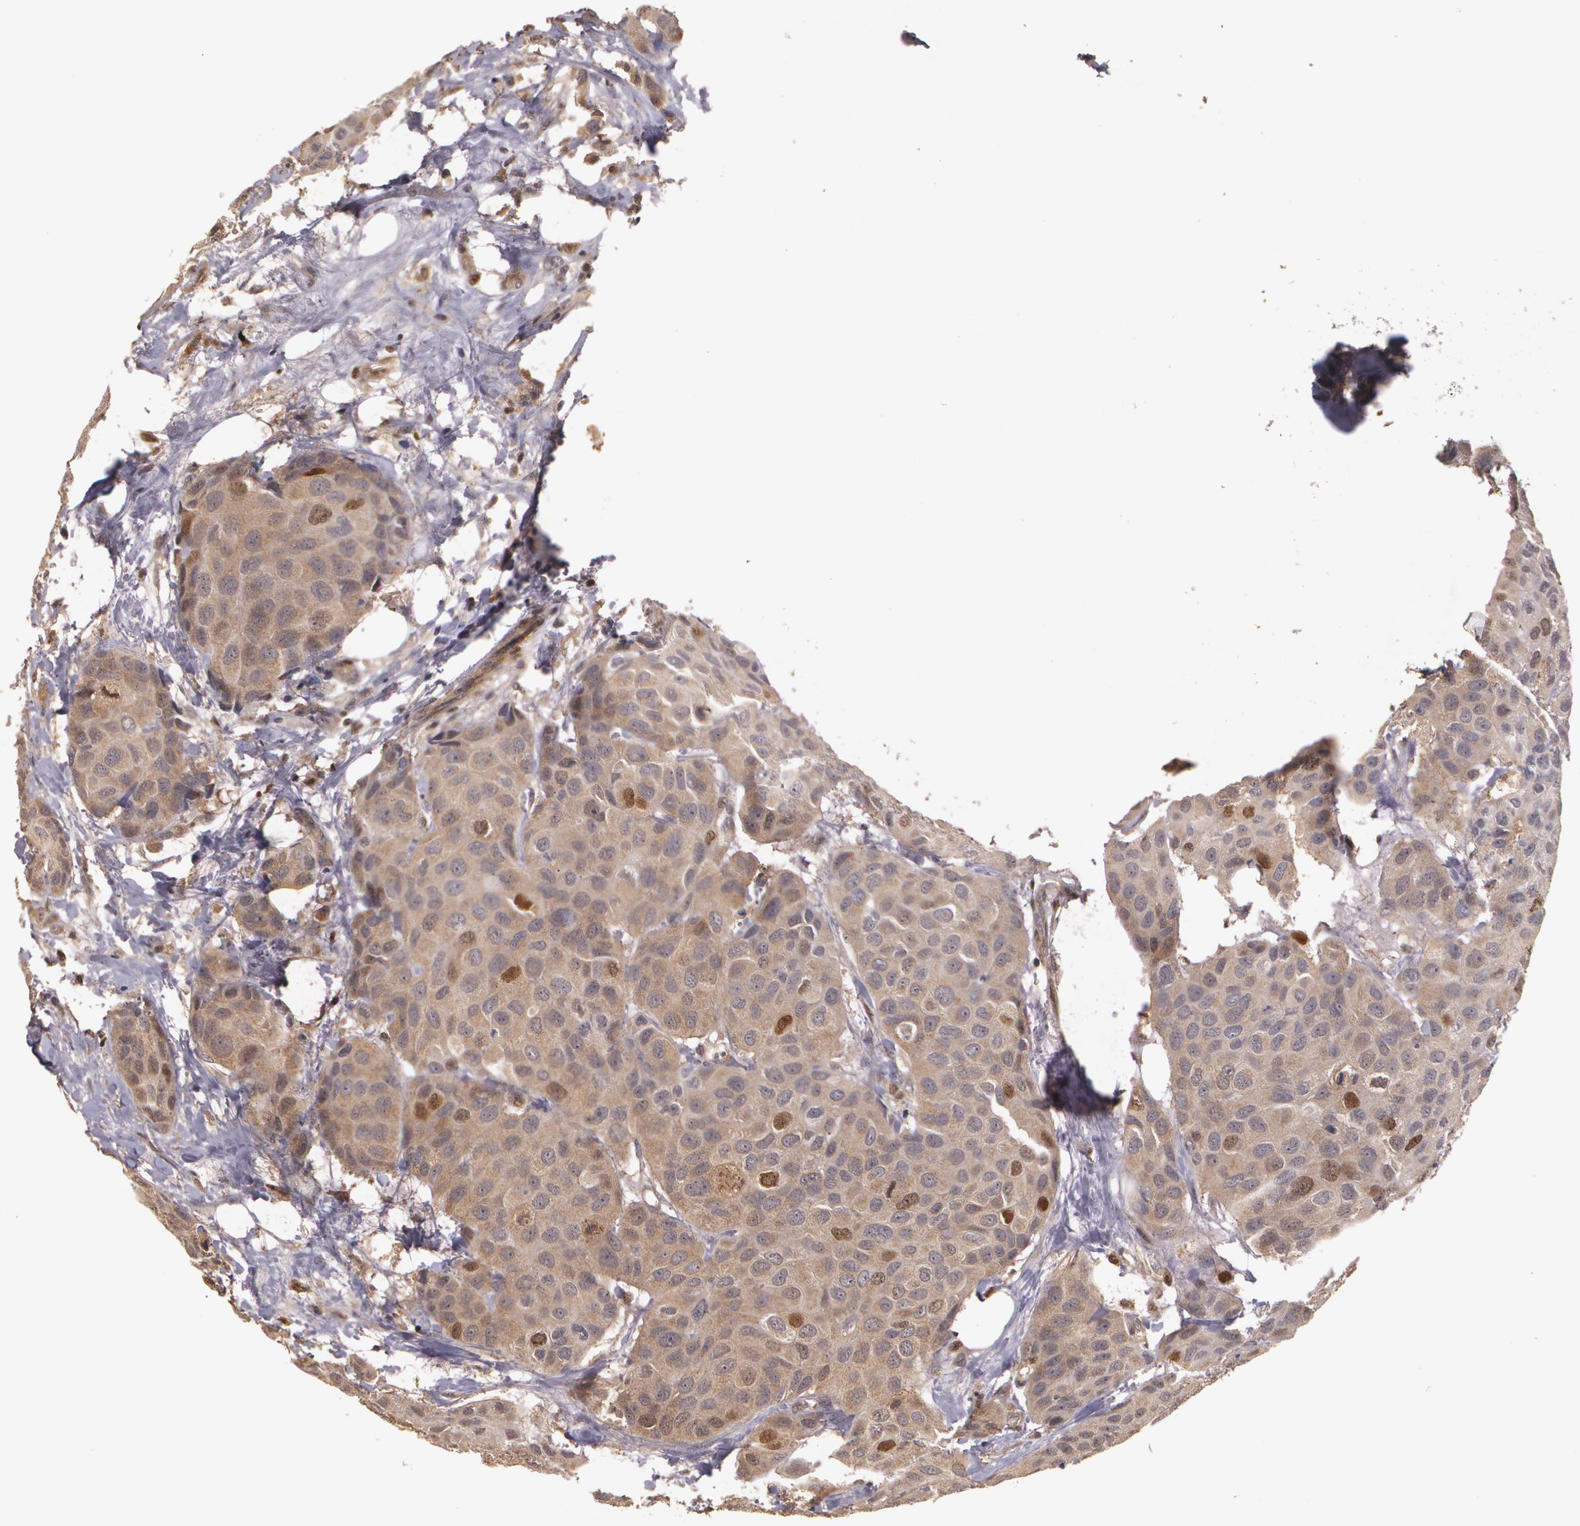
{"staining": {"intensity": "moderate", "quantity": "25%-75%", "location": "cytoplasmic/membranous,nuclear"}, "tissue": "breast cancer", "cell_type": "Tumor cells", "image_type": "cancer", "snomed": [{"axis": "morphology", "description": "Duct carcinoma"}, {"axis": "topography", "description": "Breast"}], "caption": "Moderate cytoplasmic/membranous and nuclear protein positivity is appreciated in about 25%-75% of tumor cells in intraductal carcinoma (breast).", "gene": "BRCA1", "patient": {"sex": "female", "age": 68}}